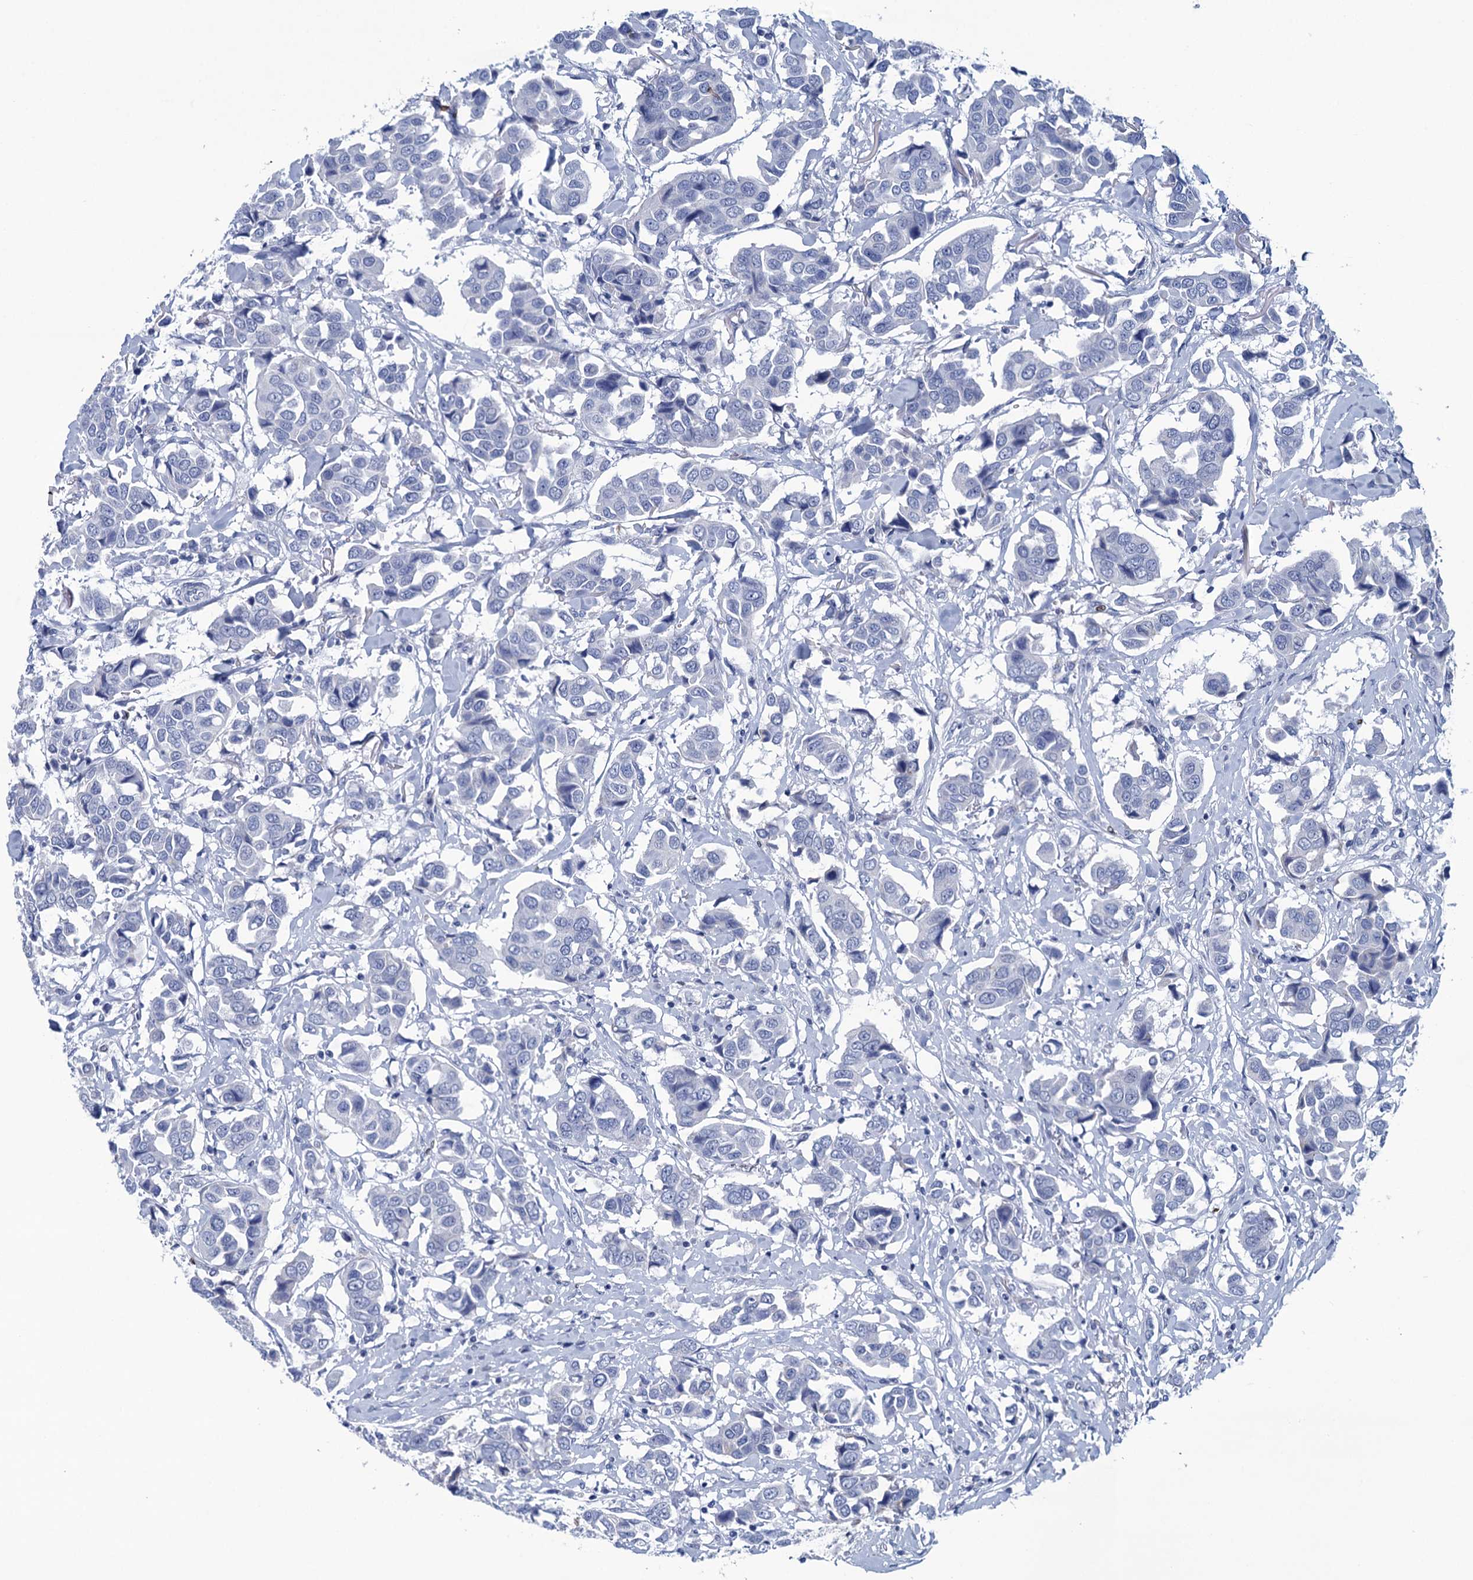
{"staining": {"intensity": "negative", "quantity": "none", "location": "none"}, "tissue": "breast cancer", "cell_type": "Tumor cells", "image_type": "cancer", "snomed": [{"axis": "morphology", "description": "Duct carcinoma"}, {"axis": "topography", "description": "Breast"}], "caption": "DAB immunohistochemical staining of breast cancer (intraductal carcinoma) shows no significant expression in tumor cells.", "gene": "RHCG", "patient": {"sex": "female", "age": 80}}